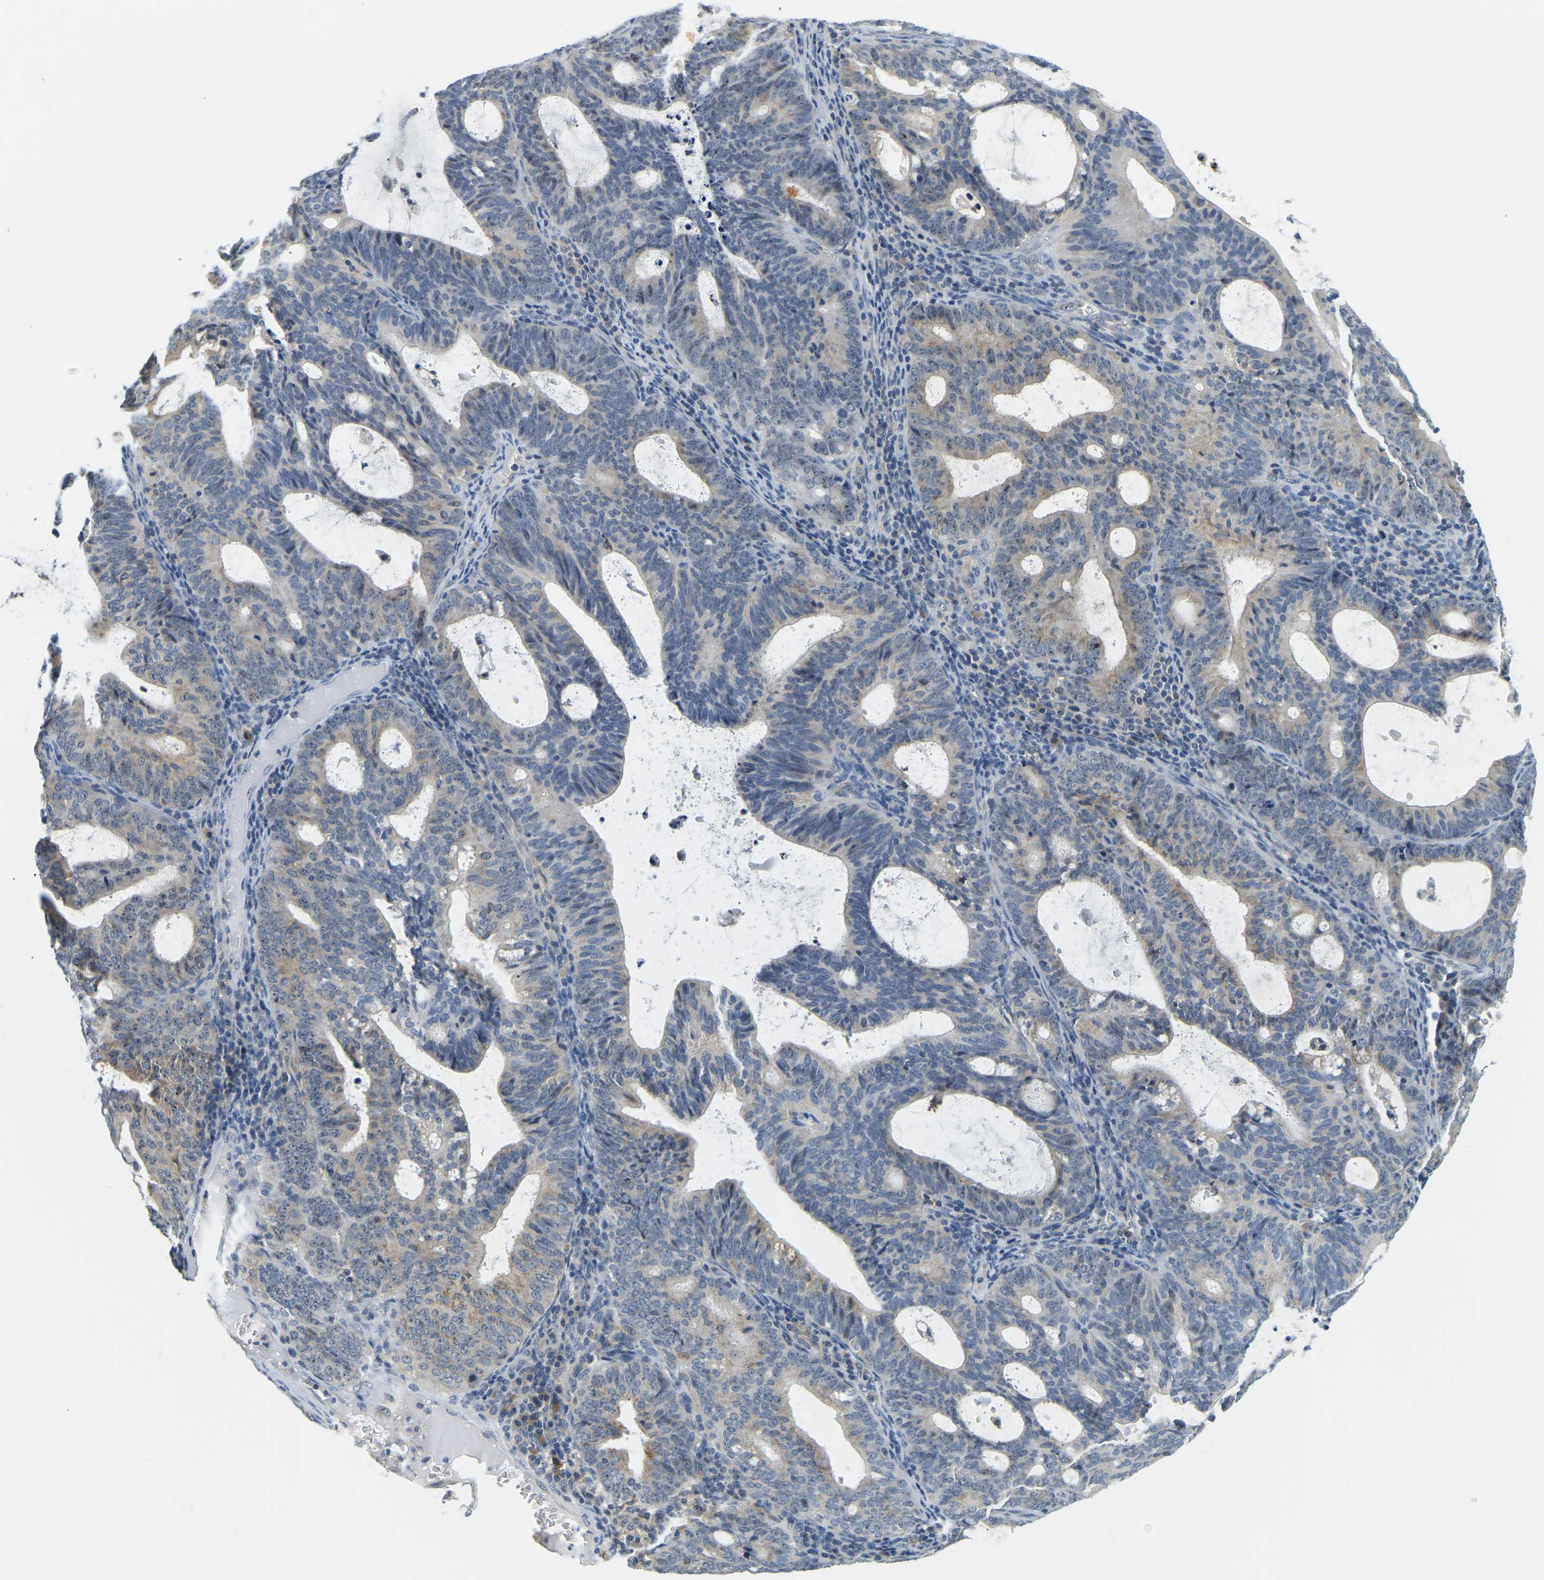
{"staining": {"intensity": "weak", "quantity": "25%-75%", "location": "cytoplasmic/membranous"}, "tissue": "endometrial cancer", "cell_type": "Tumor cells", "image_type": "cancer", "snomed": [{"axis": "morphology", "description": "Adenocarcinoma, NOS"}, {"axis": "topography", "description": "Uterus"}], "caption": "Human endometrial cancer (adenocarcinoma) stained with a brown dye demonstrates weak cytoplasmic/membranous positive expression in about 25%-75% of tumor cells.", "gene": "RRP1", "patient": {"sex": "female", "age": 83}}